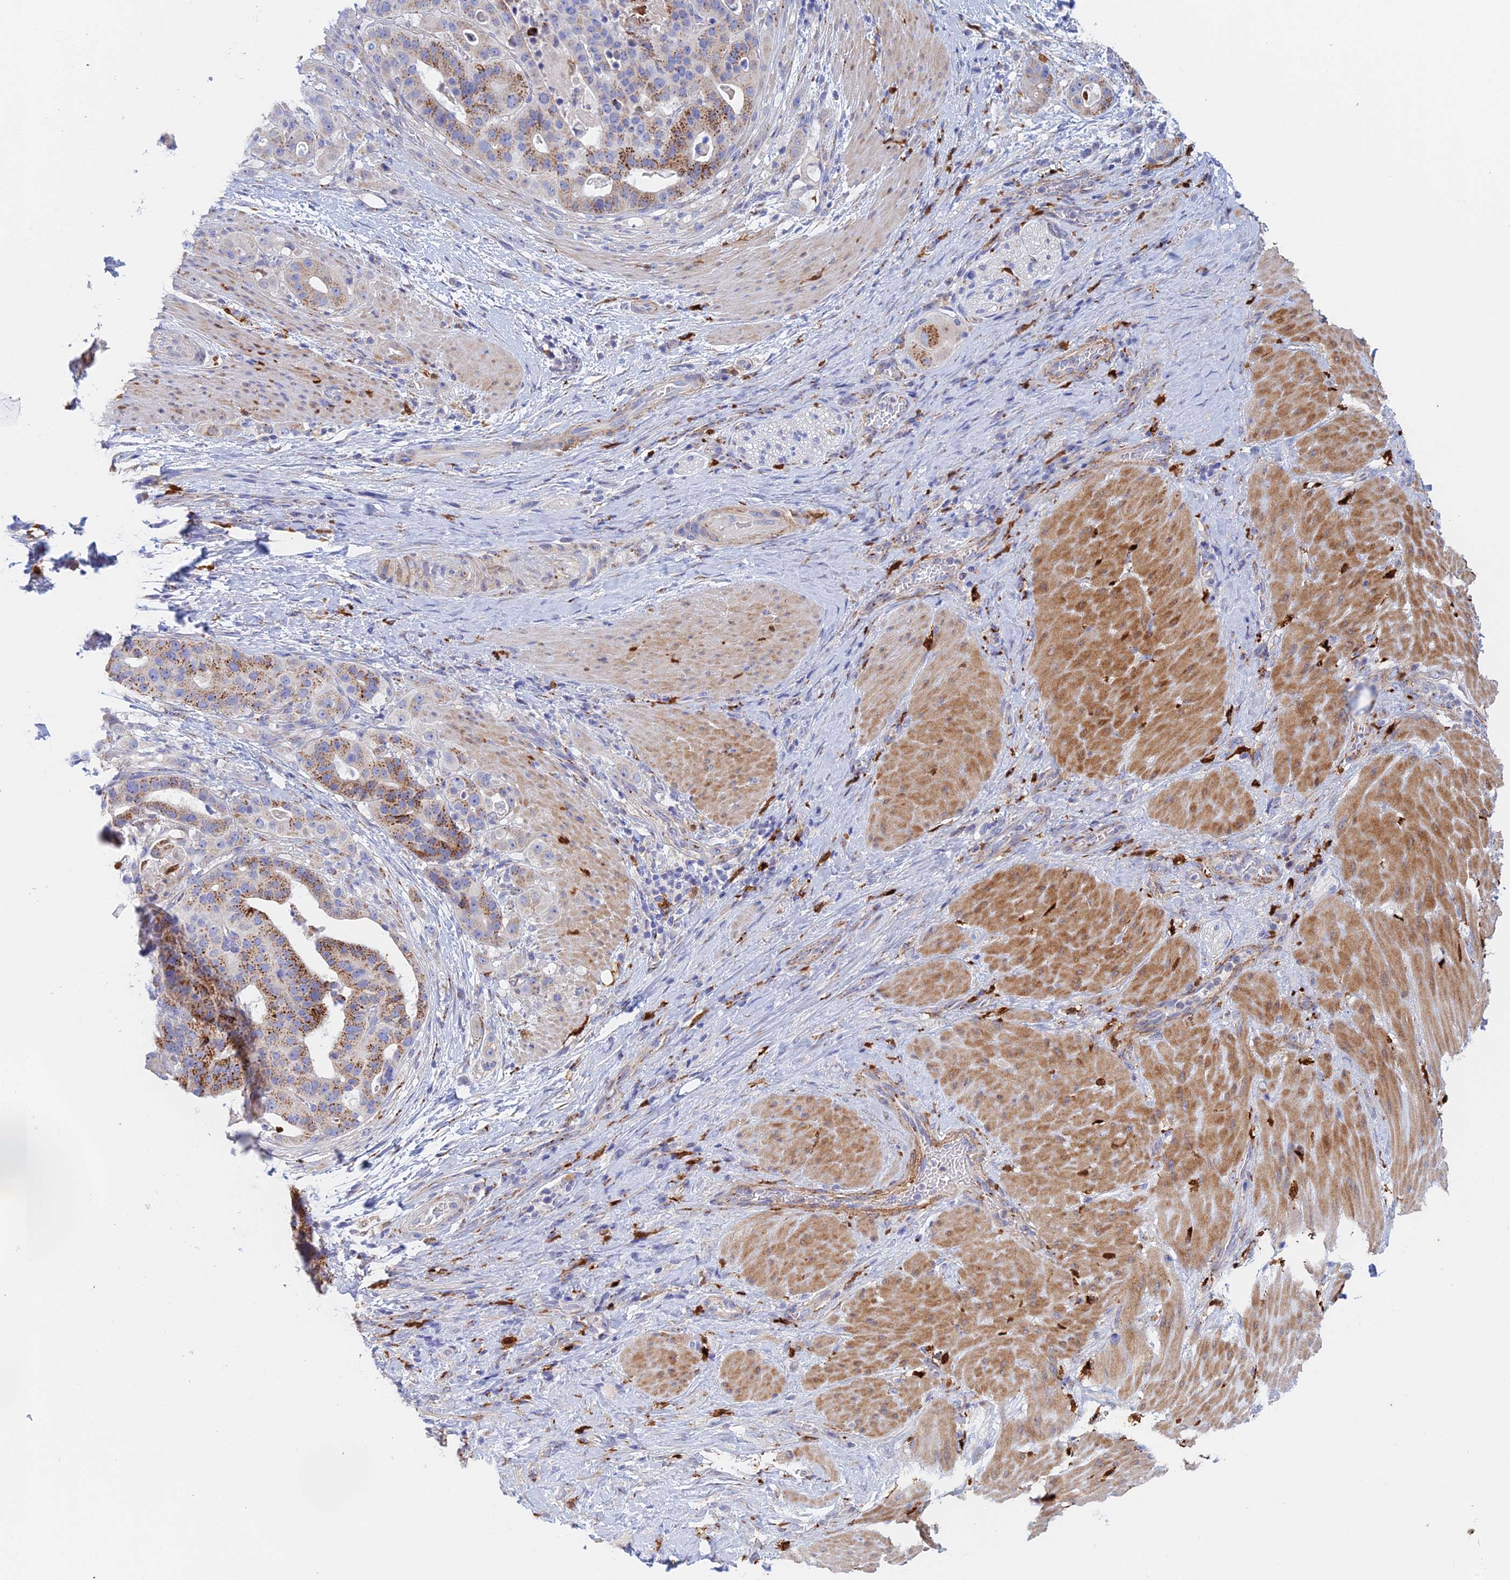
{"staining": {"intensity": "strong", "quantity": "25%-75%", "location": "cytoplasmic/membranous"}, "tissue": "stomach cancer", "cell_type": "Tumor cells", "image_type": "cancer", "snomed": [{"axis": "morphology", "description": "Adenocarcinoma, NOS"}, {"axis": "topography", "description": "Stomach"}], "caption": "Tumor cells display strong cytoplasmic/membranous staining in about 25%-75% of cells in stomach cancer (adenocarcinoma). The staining was performed using DAB, with brown indicating positive protein expression. Nuclei are stained blue with hematoxylin.", "gene": "SLC24A3", "patient": {"sex": "male", "age": 48}}